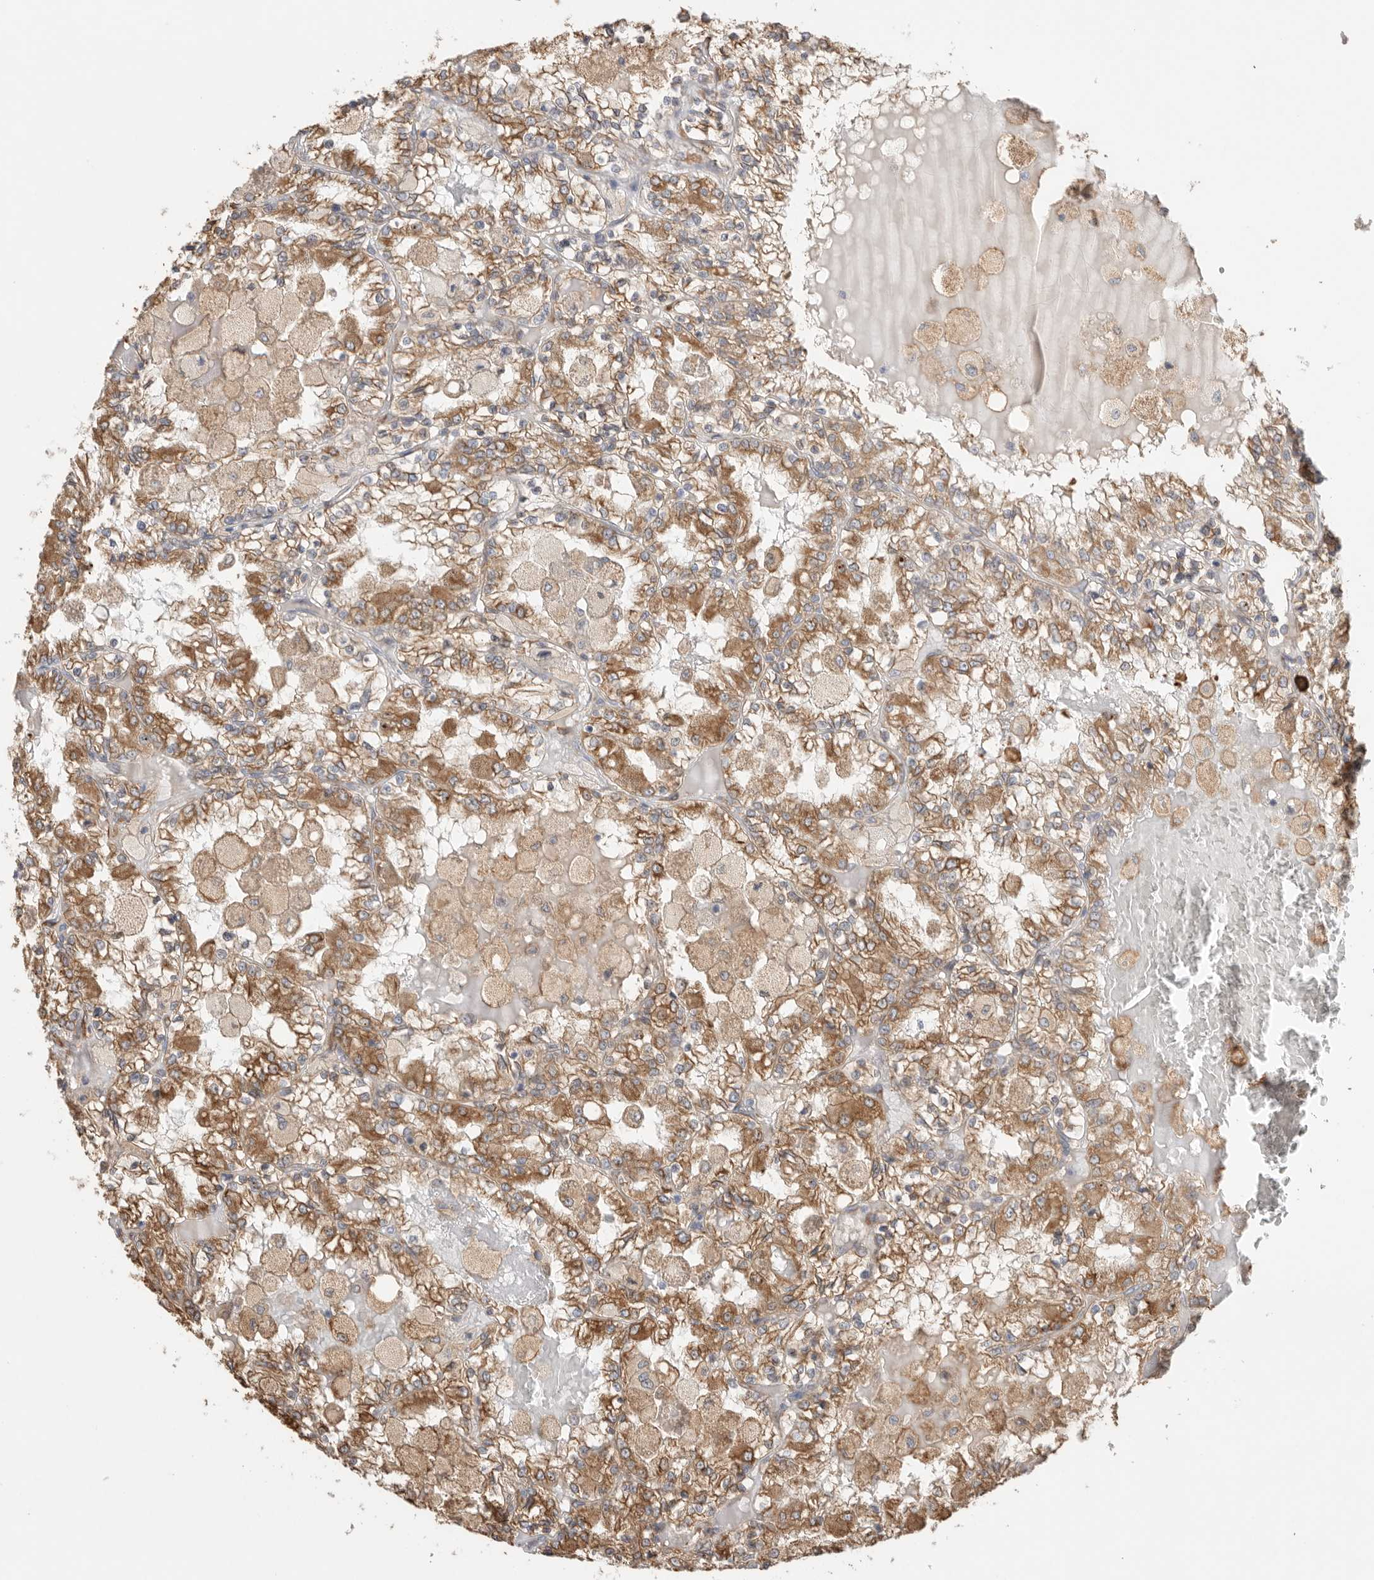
{"staining": {"intensity": "moderate", "quantity": ">75%", "location": "cytoplasmic/membranous"}, "tissue": "renal cancer", "cell_type": "Tumor cells", "image_type": "cancer", "snomed": [{"axis": "morphology", "description": "Adenocarcinoma, NOS"}, {"axis": "topography", "description": "Kidney"}], "caption": "About >75% of tumor cells in renal adenocarcinoma display moderate cytoplasmic/membranous protein staining as visualized by brown immunohistochemical staining.", "gene": "BLOC1S5", "patient": {"sex": "female", "age": 56}}